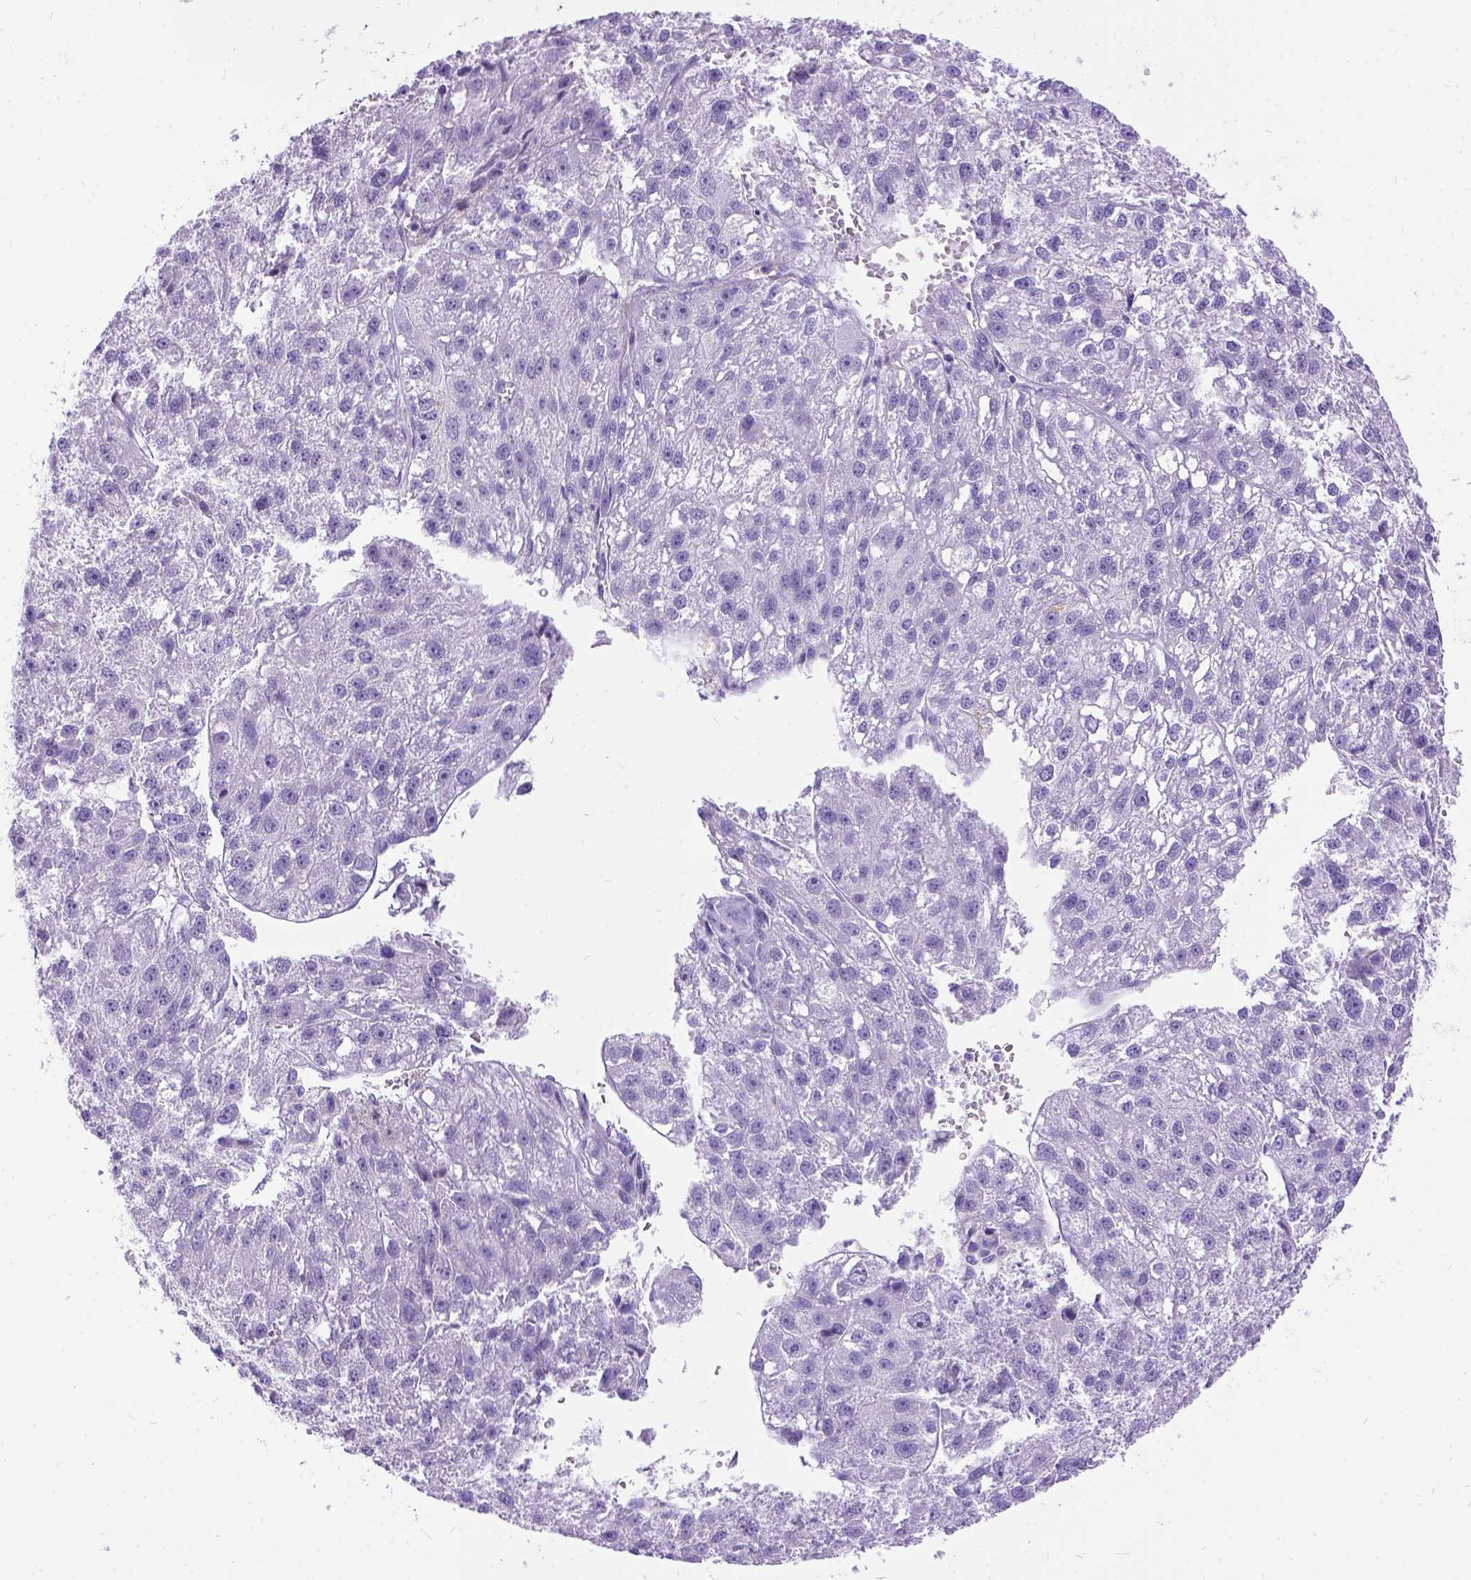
{"staining": {"intensity": "negative", "quantity": "none", "location": "none"}, "tissue": "liver cancer", "cell_type": "Tumor cells", "image_type": "cancer", "snomed": [{"axis": "morphology", "description": "Carcinoma, Hepatocellular, NOS"}, {"axis": "topography", "description": "Liver"}], "caption": "IHC of liver cancer displays no staining in tumor cells. The staining is performed using DAB (3,3'-diaminobenzidine) brown chromogen with nuclei counter-stained in using hematoxylin.", "gene": "PRG2", "patient": {"sex": "female", "age": 70}}